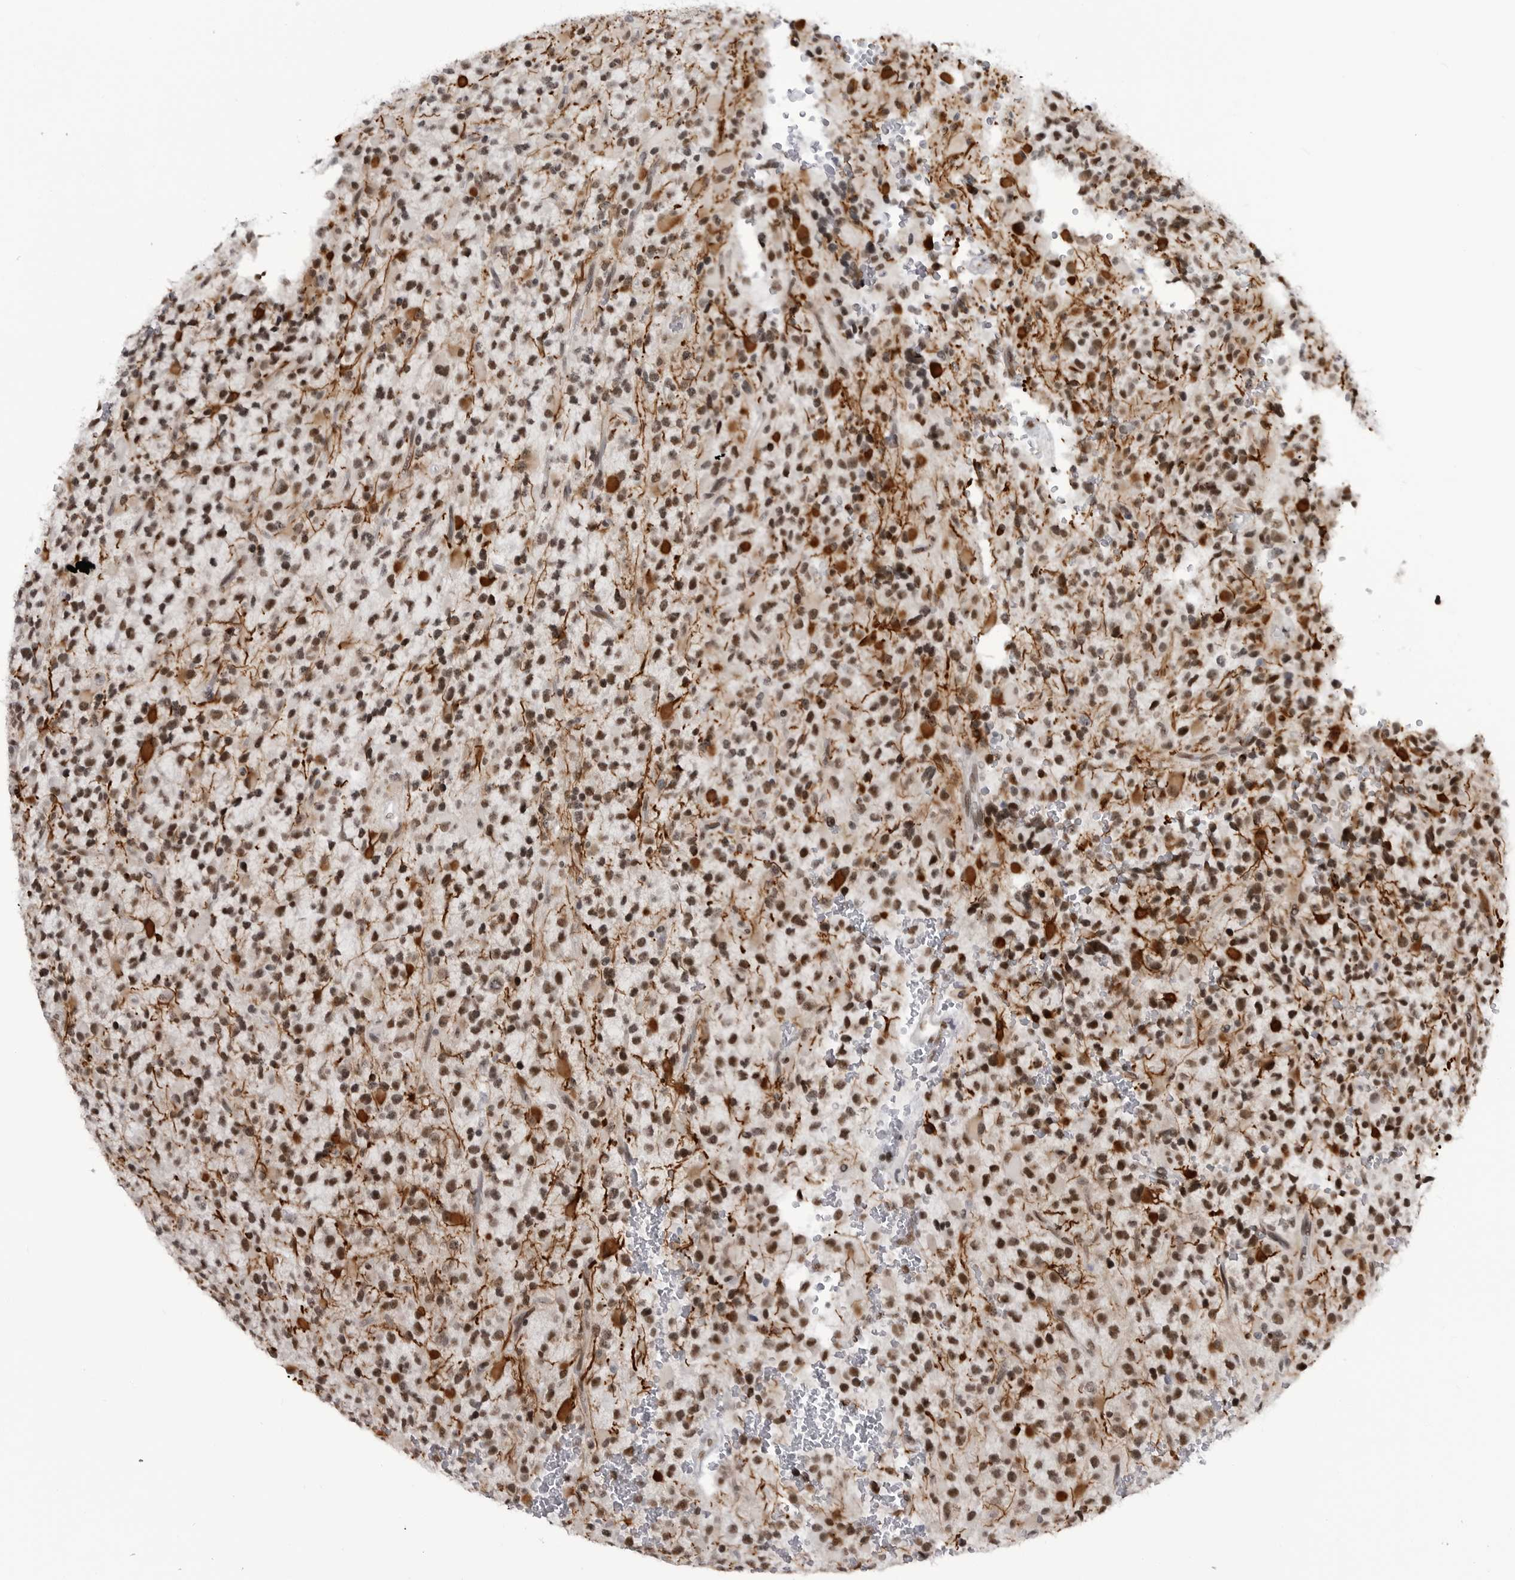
{"staining": {"intensity": "strong", "quantity": "25%-75%", "location": "nuclear"}, "tissue": "glioma", "cell_type": "Tumor cells", "image_type": "cancer", "snomed": [{"axis": "morphology", "description": "Glioma, malignant, High grade"}, {"axis": "topography", "description": "Brain"}], "caption": "A brown stain labels strong nuclear staining of a protein in human high-grade glioma (malignant) tumor cells. Nuclei are stained in blue.", "gene": "RNF26", "patient": {"sex": "male", "age": 34}}